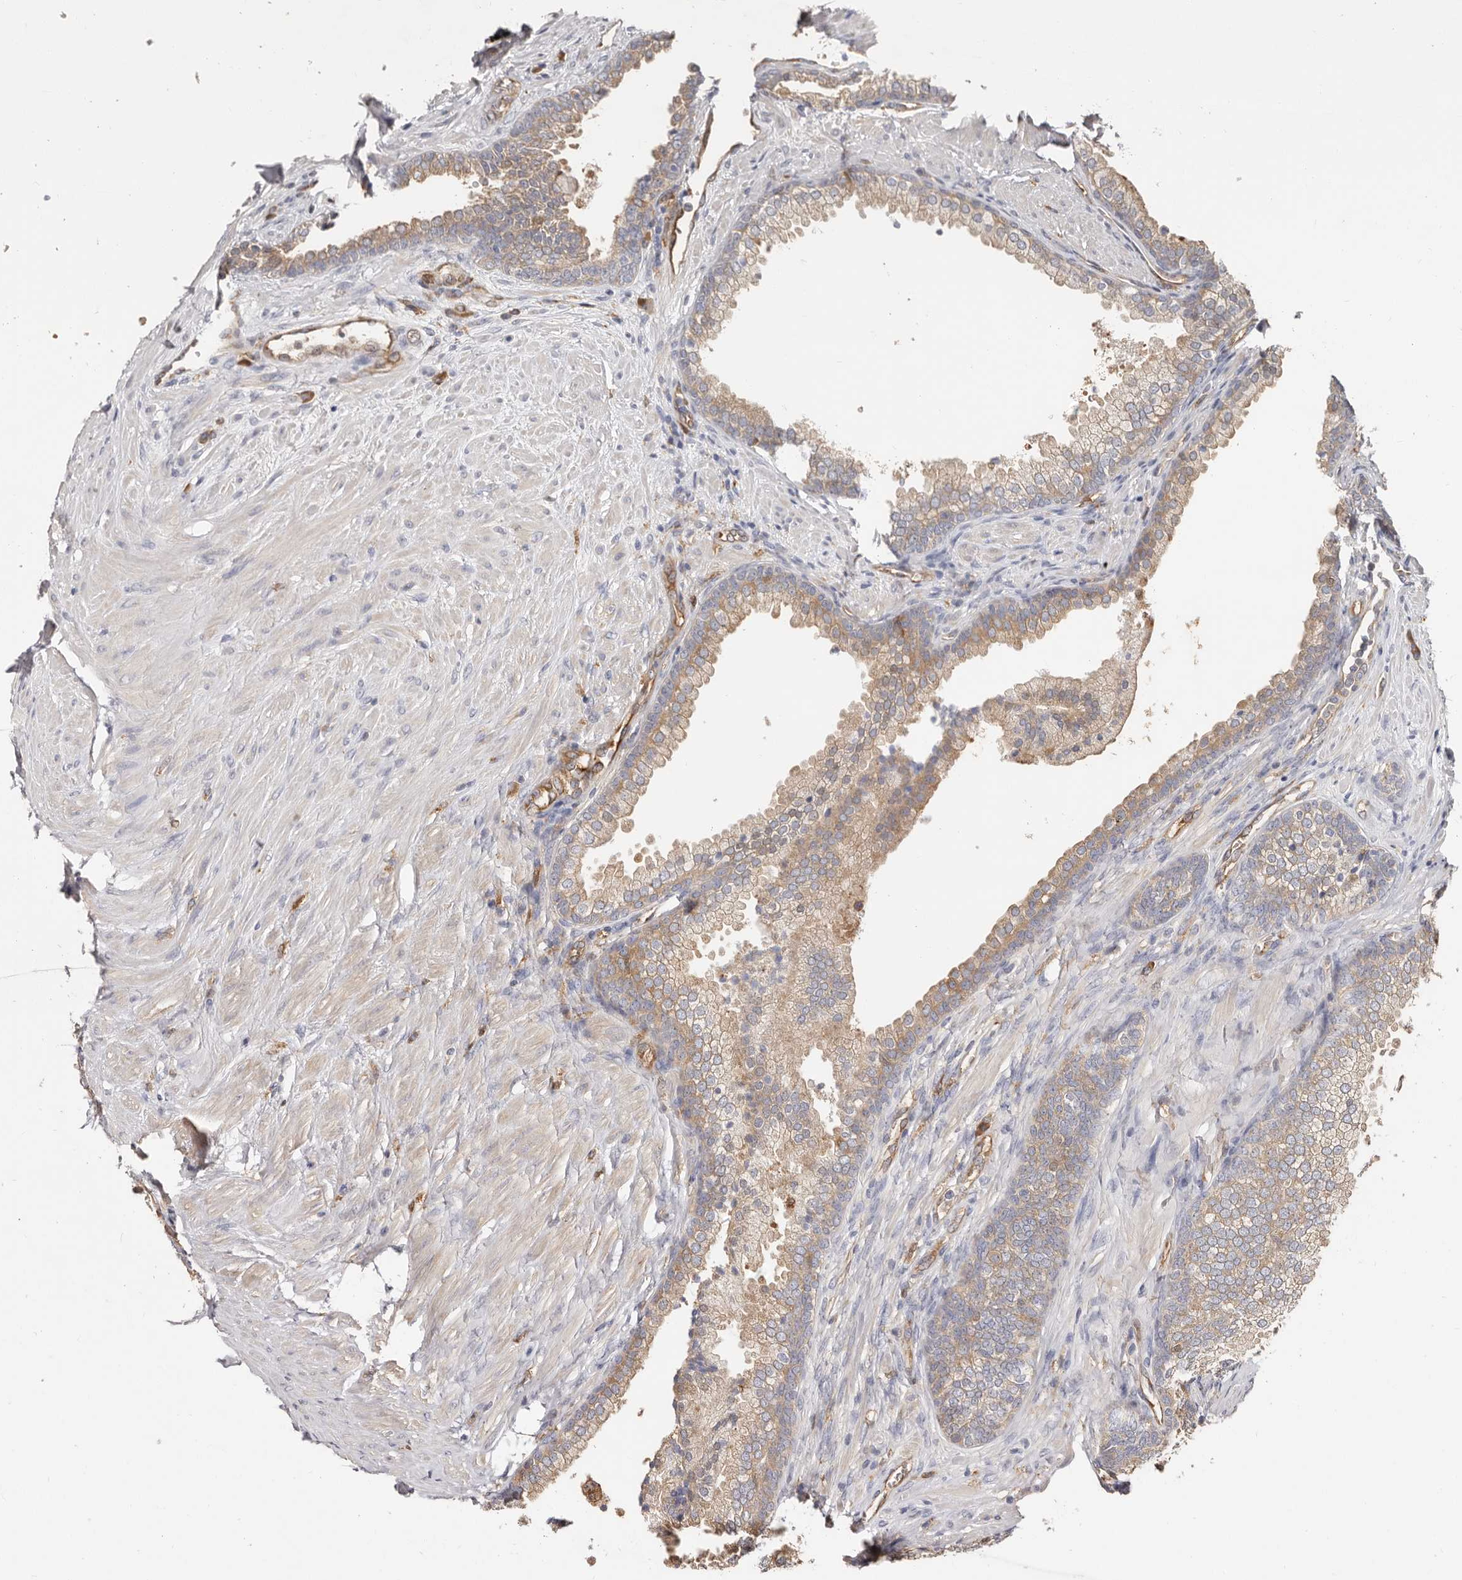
{"staining": {"intensity": "moderate", "quantity": "25%-75%", "location": "cytoplasmic/membranous"}, "tissue": "prostate", "cell_type": "Glandular cells", "image_type": "normal", "snomed": [{"axis": "morphology", "description": "Normal tissue, NOS"}, {"axis": "topography", "description": "Prostate"}], "caption": "Protein staining of unremarkable prostate exhibits moderate cytoplasmic/membranous expression in about 25%-75% of glandular cells. (IHC, brightfield microscopy, high magnification).", "gene": "LAP3", "patient": {"sex": "male", "age": 76}}